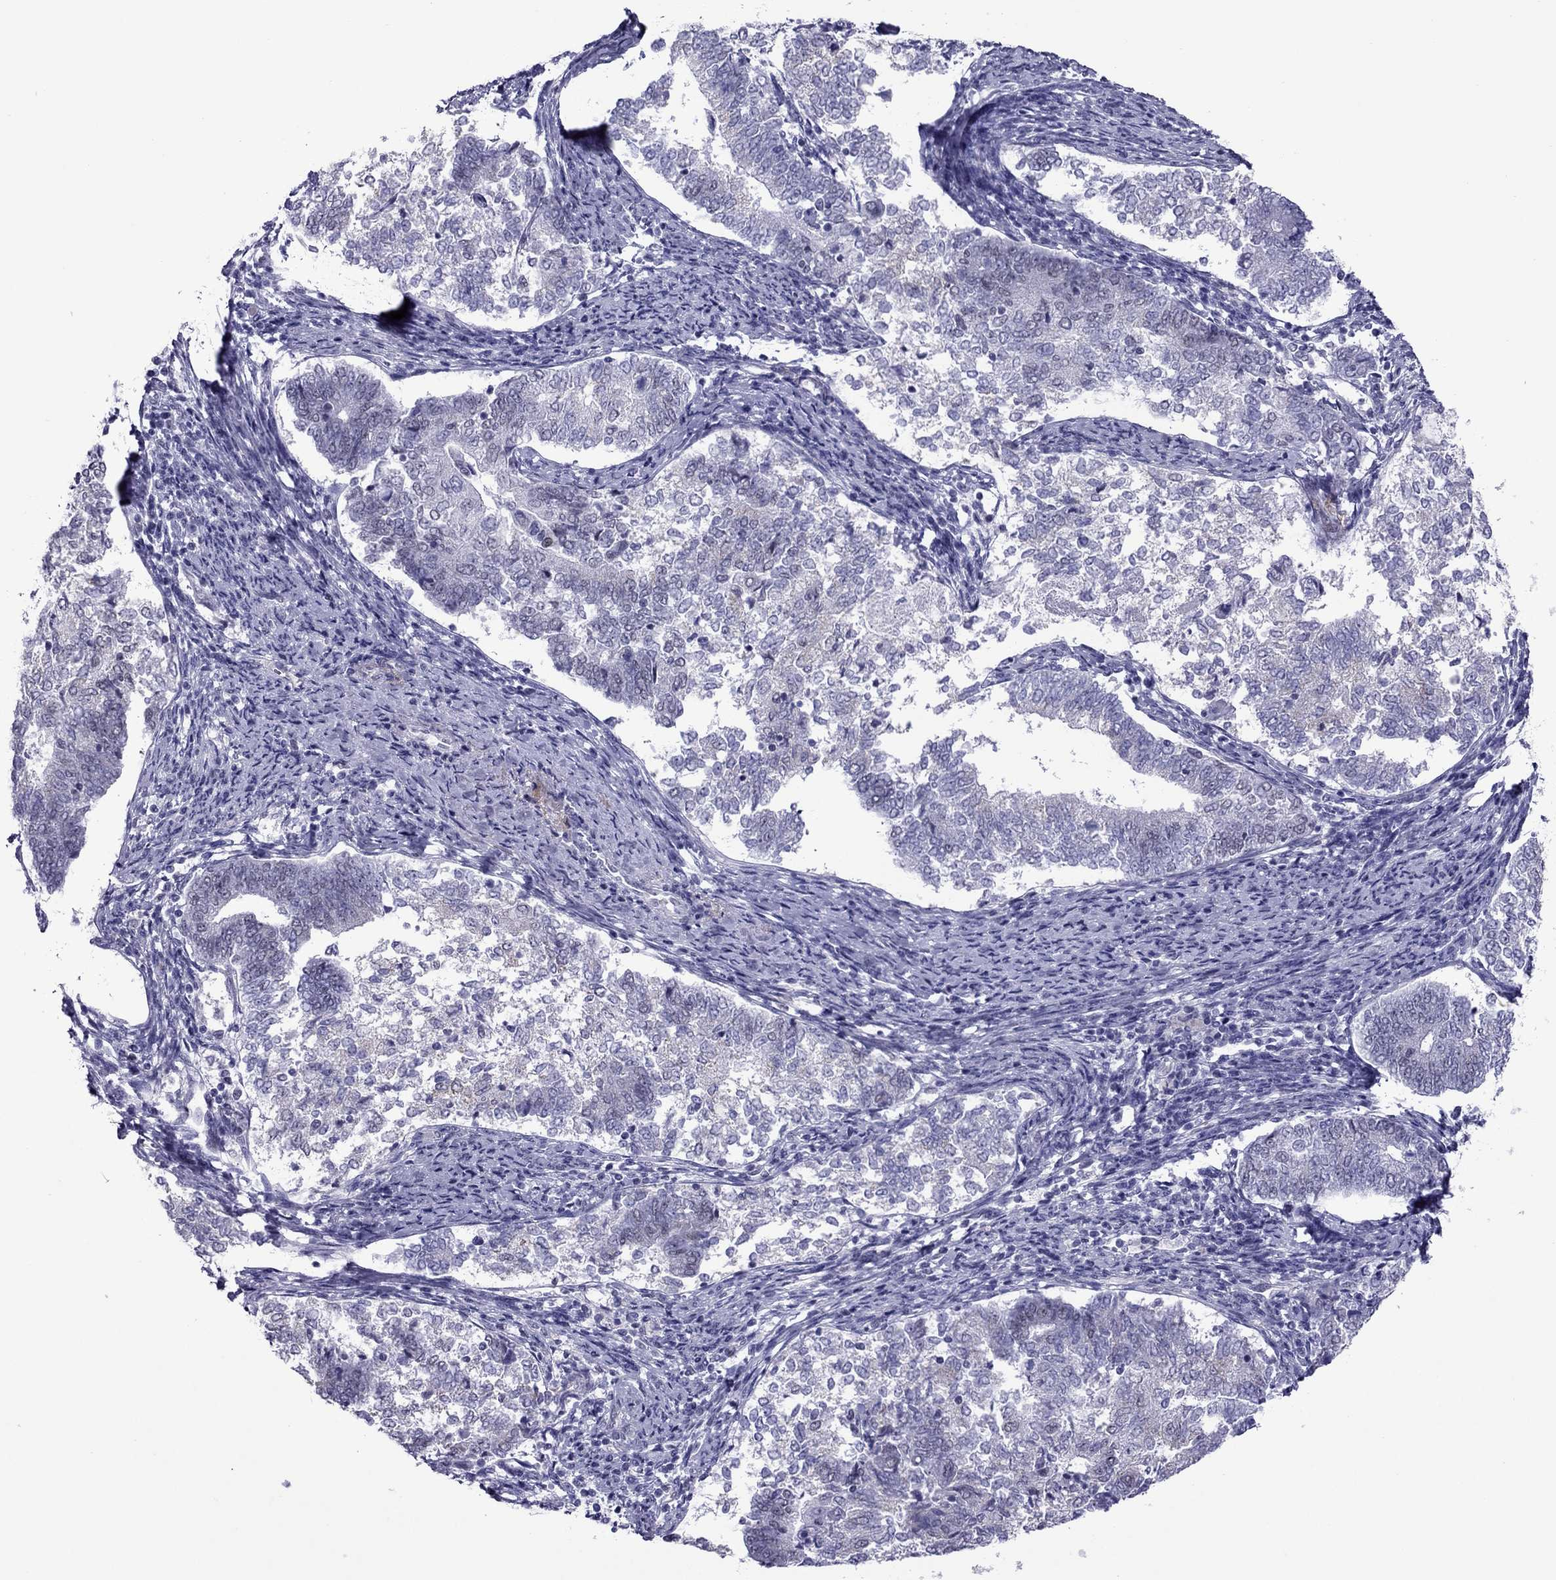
{"staining": {"intensity": "negative", "quantity": "none", "location": "none"}, "tissue": "endometrial cancer", "cell_type": "Tumor cells", "image_type": "cancer", "snomed": [{"axis": "morphology", "description": "Adenocarcinoma, NOS"}, {"axis": "topography", "description": "Endometrium"}], "caption": "Tumor cells show no significant protein expression in endometrial cancer (adenocarcinoma).", "gene": "MYLK3", "patient": {"sex": "female", "age": 65}}